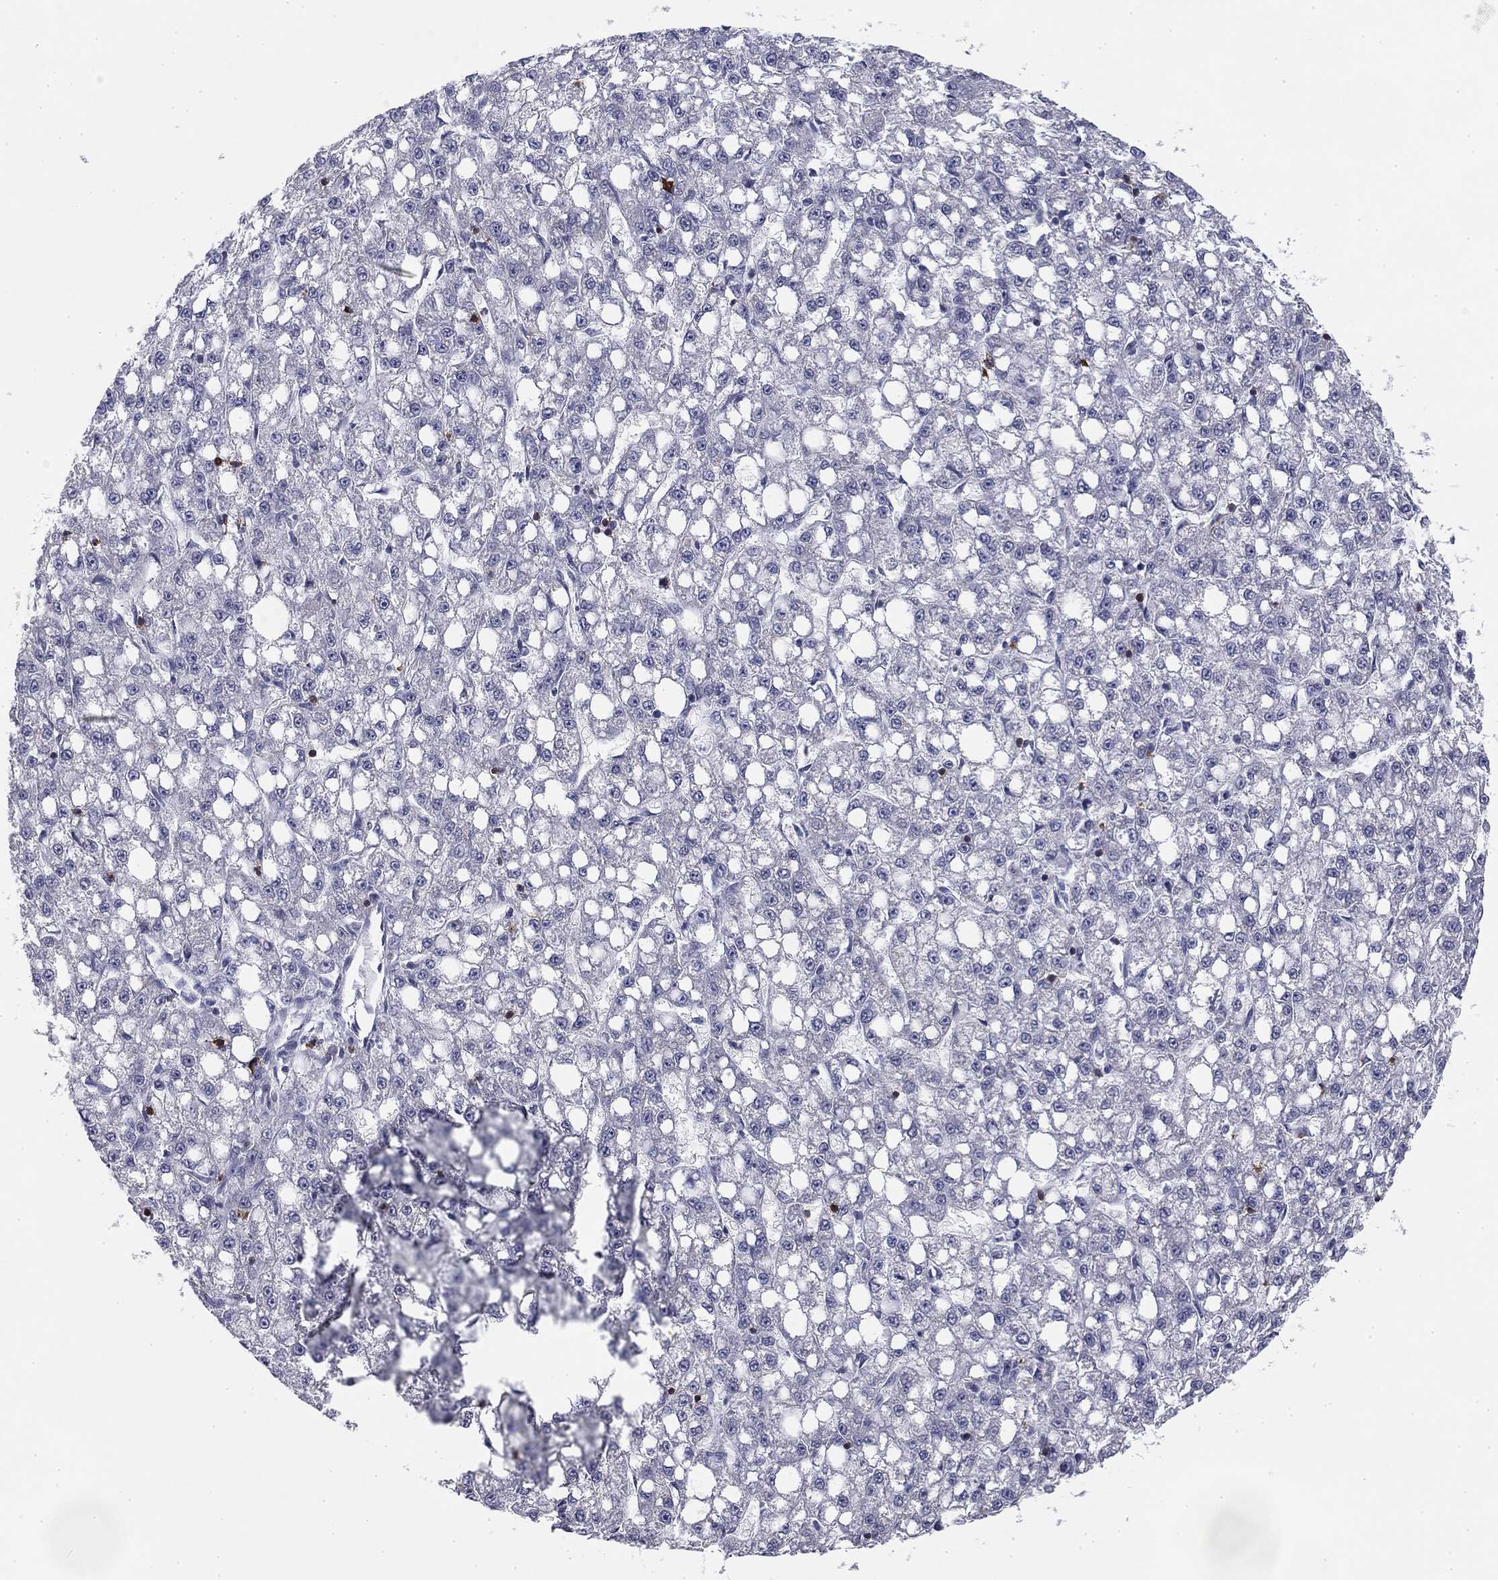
{"staining": {"intensity": "negative", "quantity": "none", "location": "none"}, "tissue": "liver cancer", "cell_type": "Tumor cells", "image_type": "cancer", "snomed": [{"axis": "morphology", "description": "Carcinoma, Hepatocellular, NOS"}, {"axis": "topography", "description": "Liver"}], "caption": "Immunohistochemistry (IHC) photomicrograph of liver hepatocellular carcinoma stained for a protein (brown), which displays no expression in tumor cells.", "gene": "TRAT1", "patient": {"sex": "female", "age": 65}}